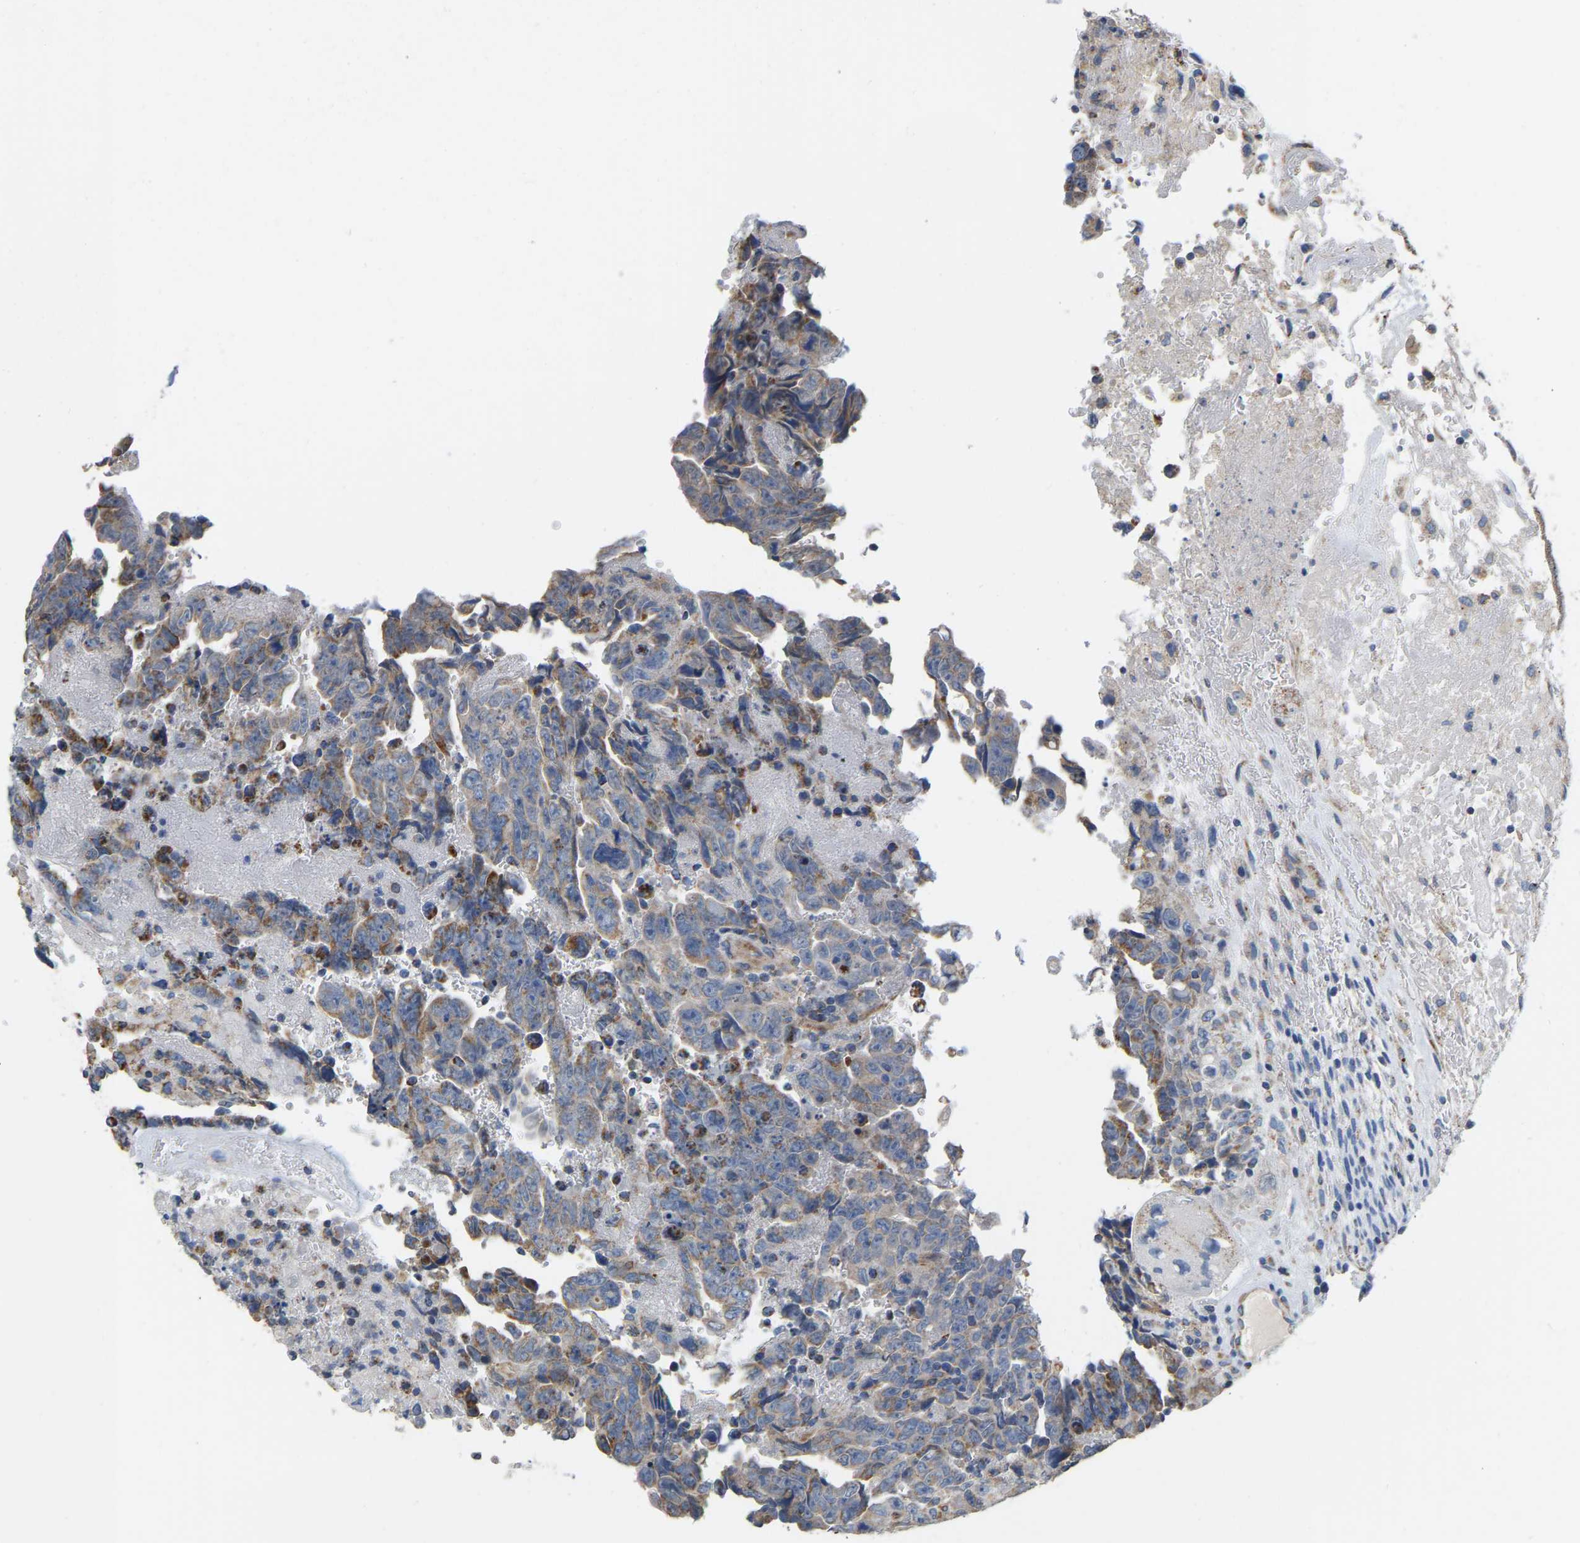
{"staining": {"intensity": "moderate", "quantity": "<25%", "location": "cytoplasmic/membranous"}, "tissue": "testis cancer", "cell_type": "Tumor cells", "image_type": "cancer", "snomed": [{"axis": "morphology", "description": "Carcinoma, Embryonal, NOS"}, {"axis": "topography", "description": "Testis"}], "caption": "The immunohistochemical stain shows moderate cytoplasmic/membranous staining in tumor cells of embryonal carcinoma (testis) tissue.", "gene": "CBLB", "patient": {"sex": "male", "age": 28}}